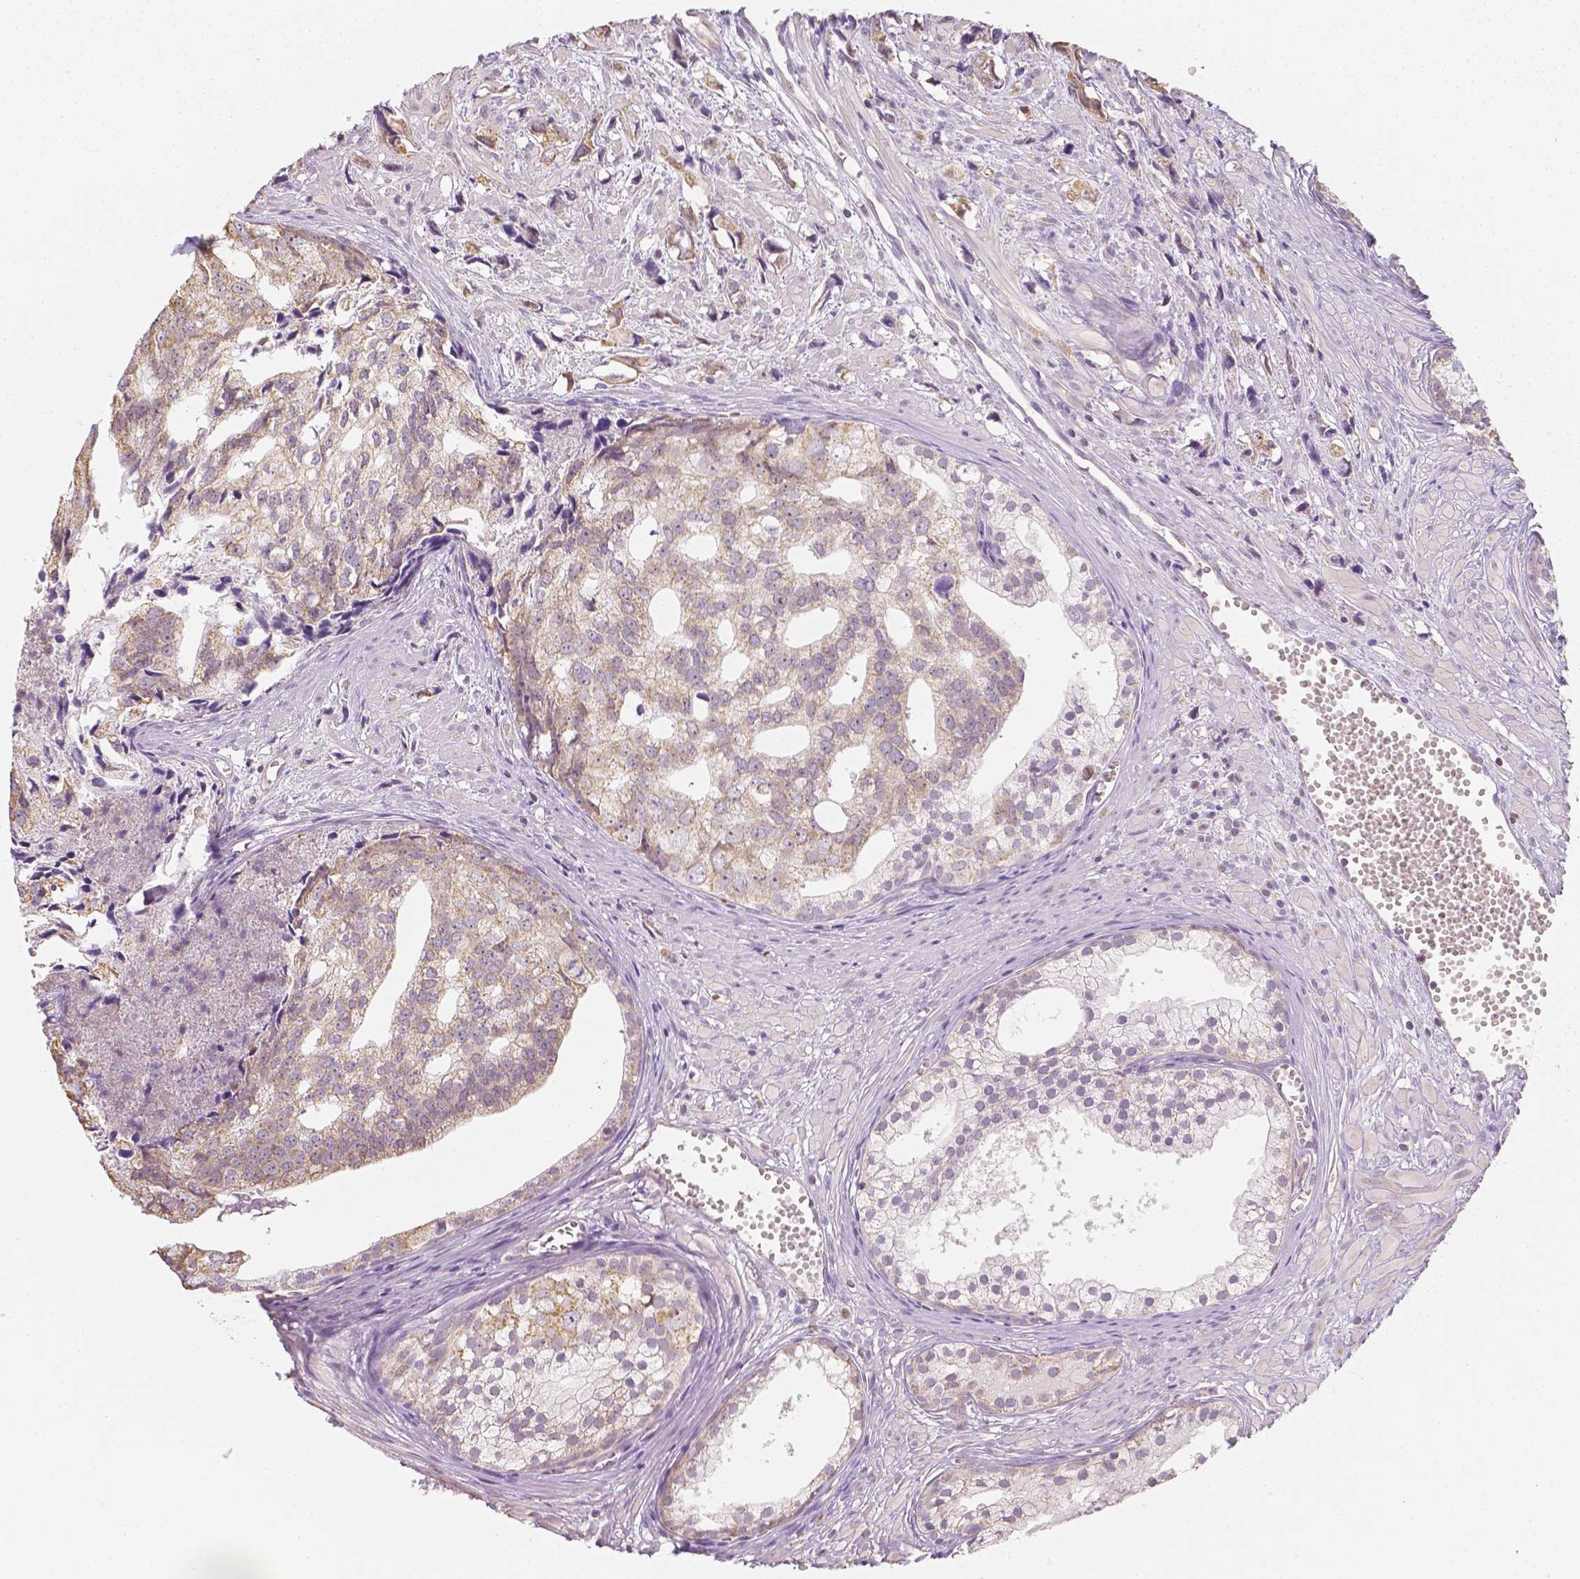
{"staining": {"intensity": "weak", "quantity": ">75%", "location": "cytoplasmic/membranous"}, "tissue": "prostate cancer", "cell_type": "Tumor cells", "image_type": "cancer", "snomed": [{"axis": "morphology", "description": "Adenocarcinoma, High grade"}, {"axis": "topography", "description": "Prostate"}], "caption": "The immunohistochemical stain shows weak cytoplasmic/membranous expression in tumor cells of prostate cancer tissue.", "gene": "NVL", "patient": {"sex": "male", "age": 58}}